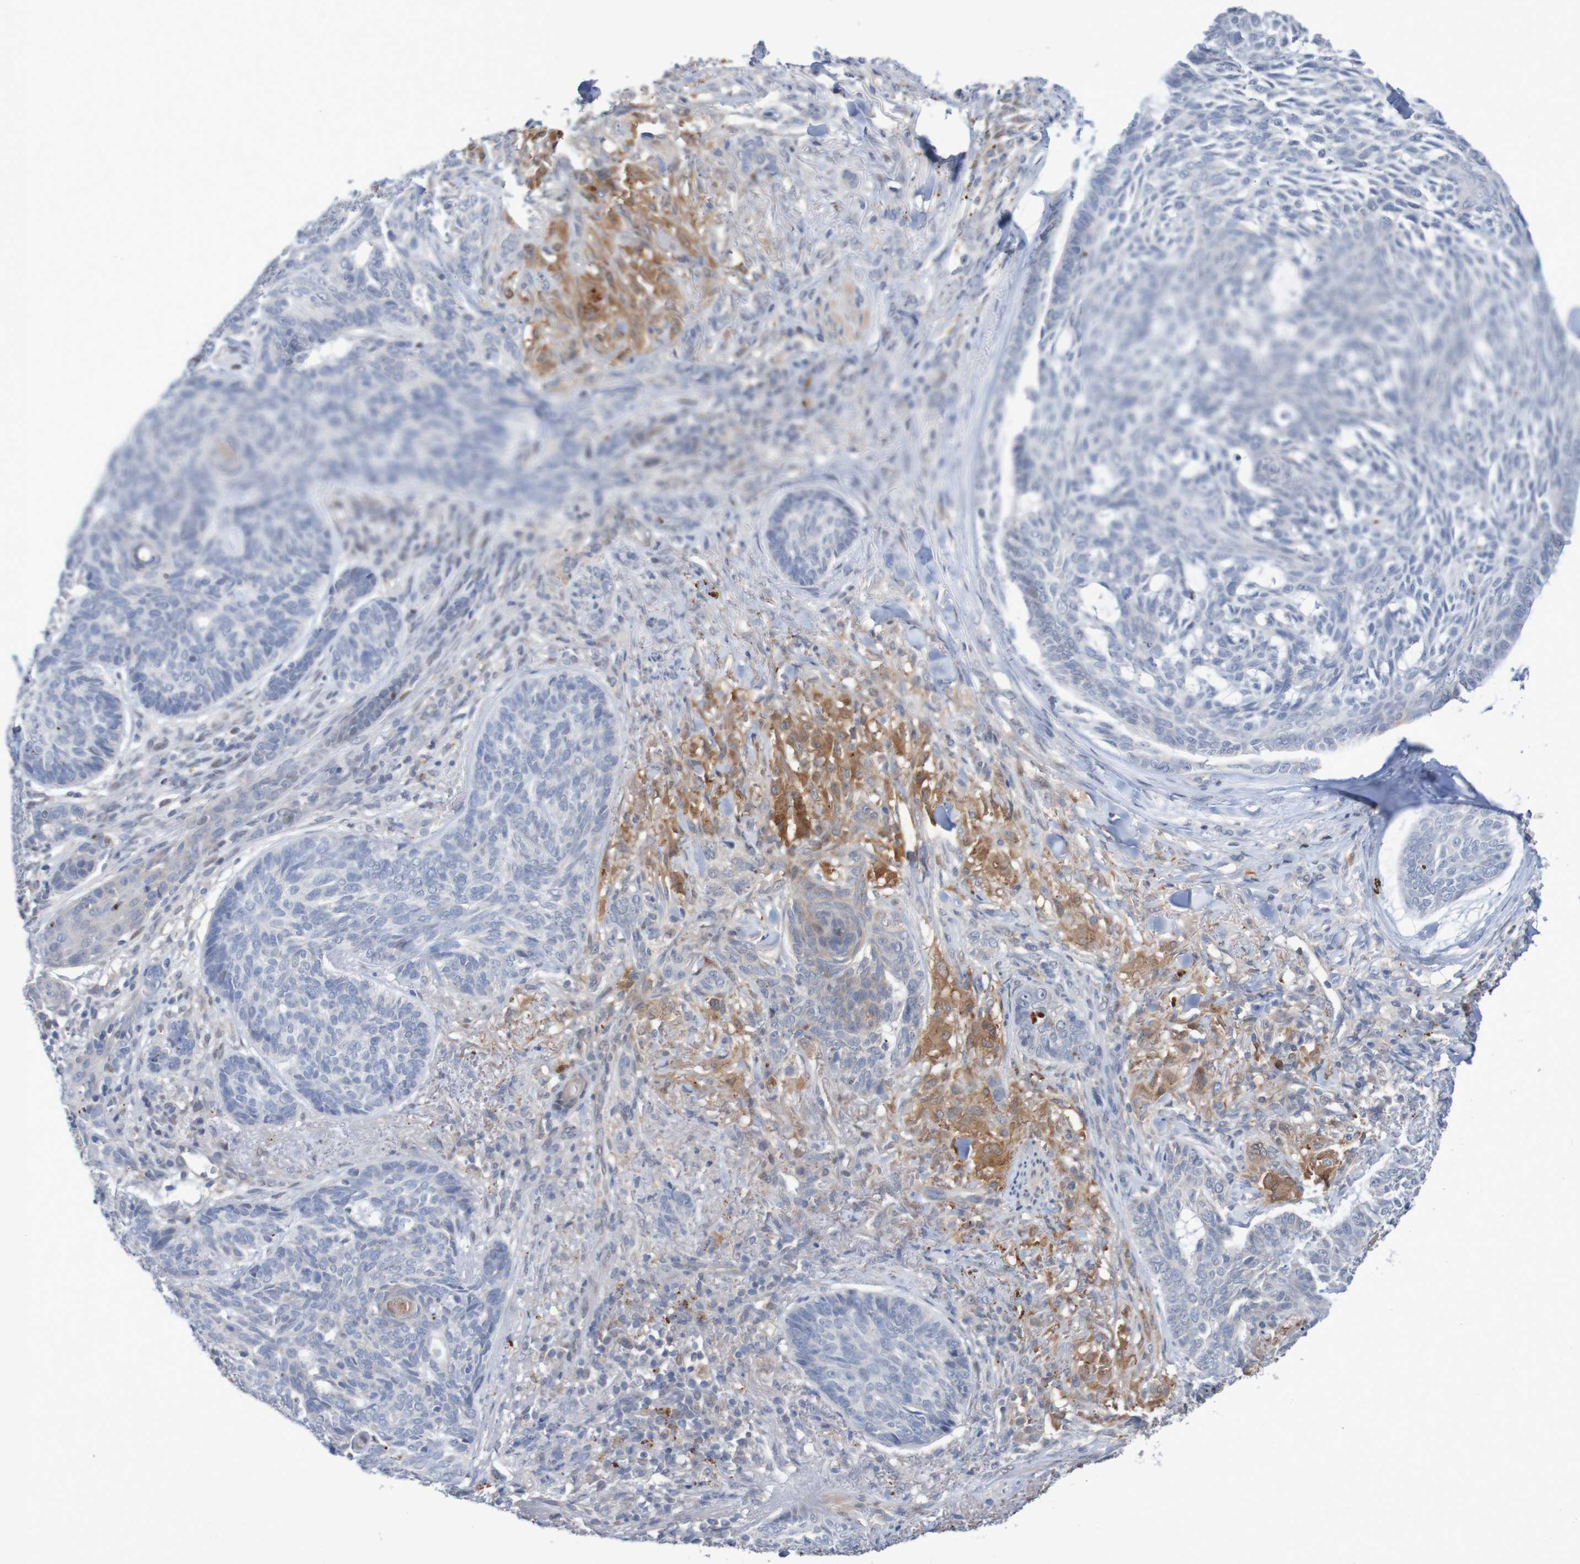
{"staining": {"intensity": "negative", "quantity": "none", "location": "none"}, "tissue": "skin cancer", "cell_type": "Tumor cells", "image_type": "cancer", "snomed": [{"axis": "morphology", "description": "Basal cell carcinoma"}, {"axis": "topography", "description": "Skin"}], "caption": "Protein analysis of skin cancer displays no significant staining in tumor cells.", "gene": "FBP2", "patient": {"sex": "male", "age": 43}}